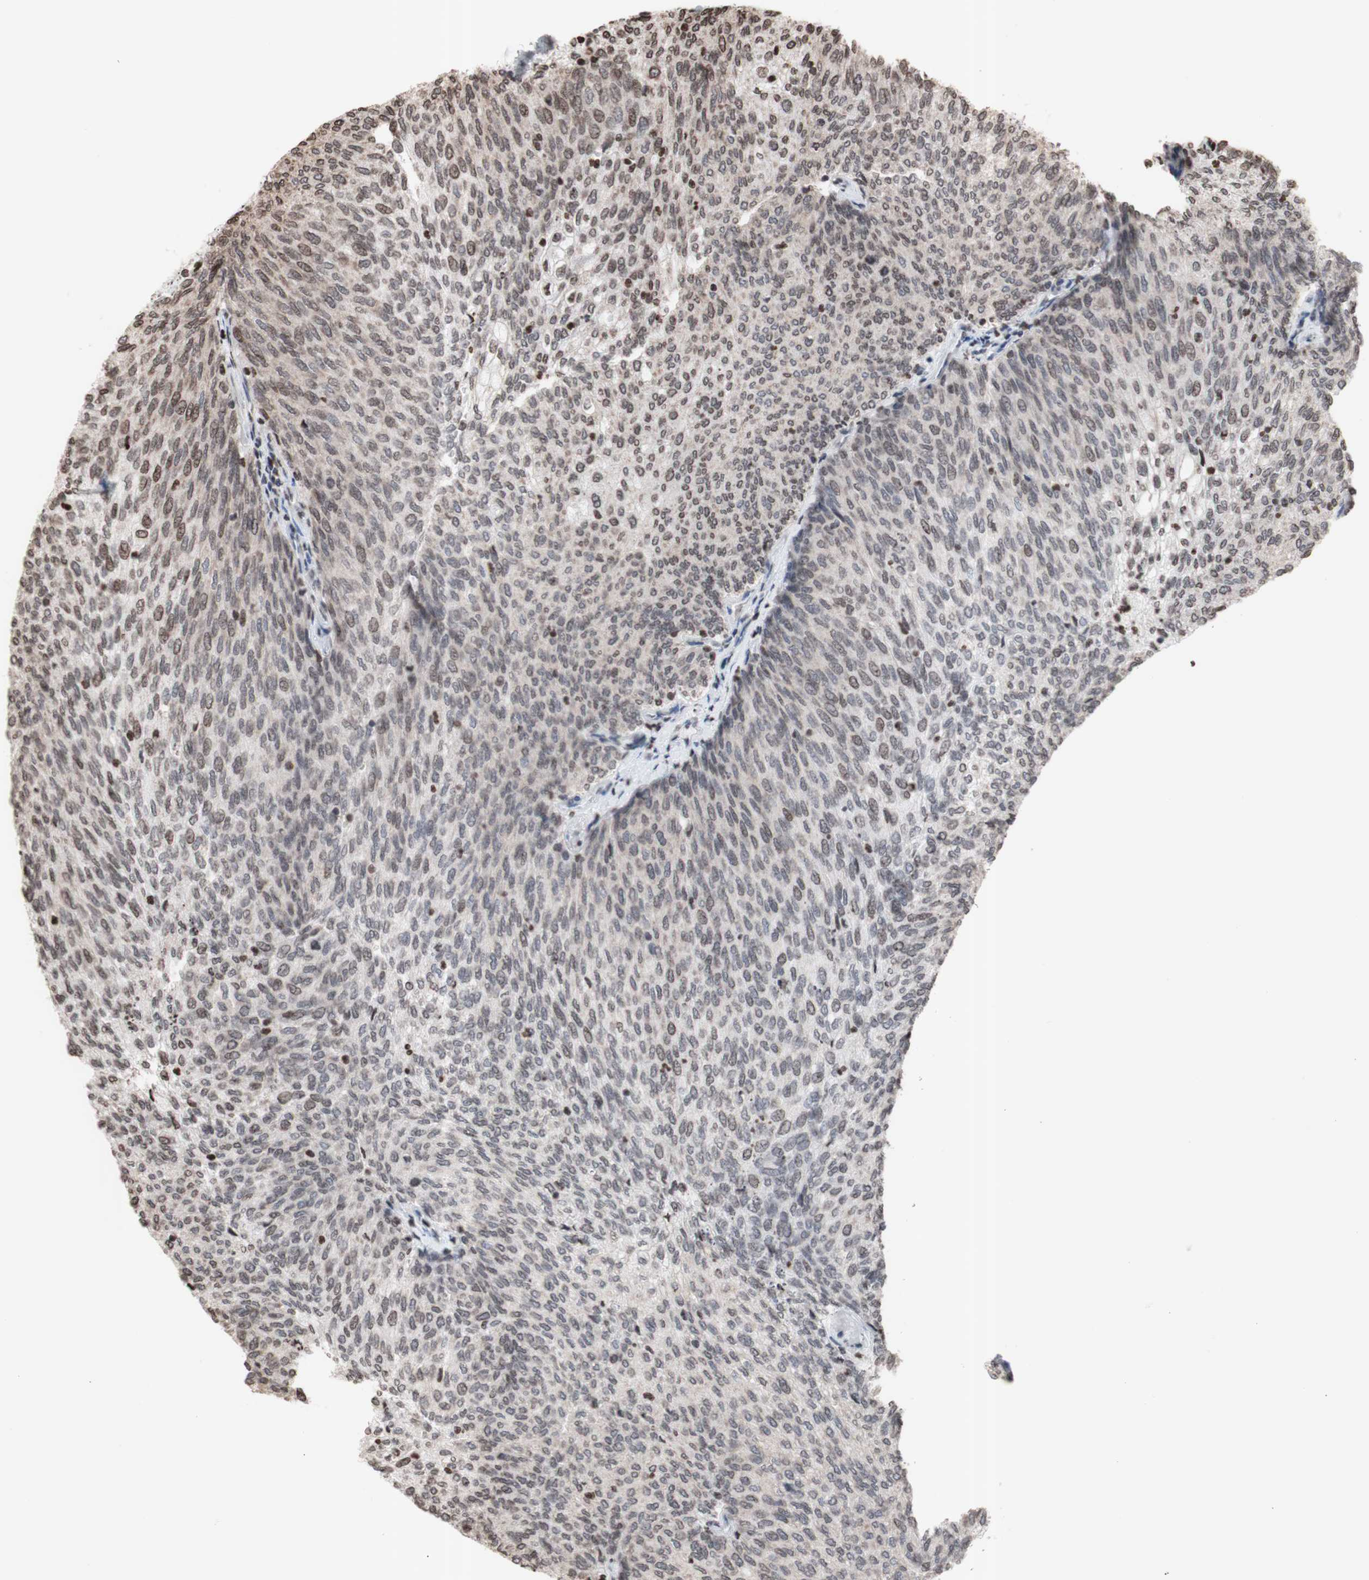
{"staining": {"intensity": "moderate", "quantity": "<25%", "location": "nuclear"}, "tissue": "urothelial cancer", "cell_type": "Tumor cells", "image_type": "cancer", "snomed": [{"axis": "morphology", "description": "Urothelial carcinoma, Low grade"}, {"axis": "topography", "description": "Urinary bladder"}], "caption": "DAB immunohistochemical staining of human urothelial carcinoma (low-grade) displays moderate nuclear protein expression in about <25% of tumor cells.", "gene": "SNAI2", "patient": {"sex": "female", "age": 79}}